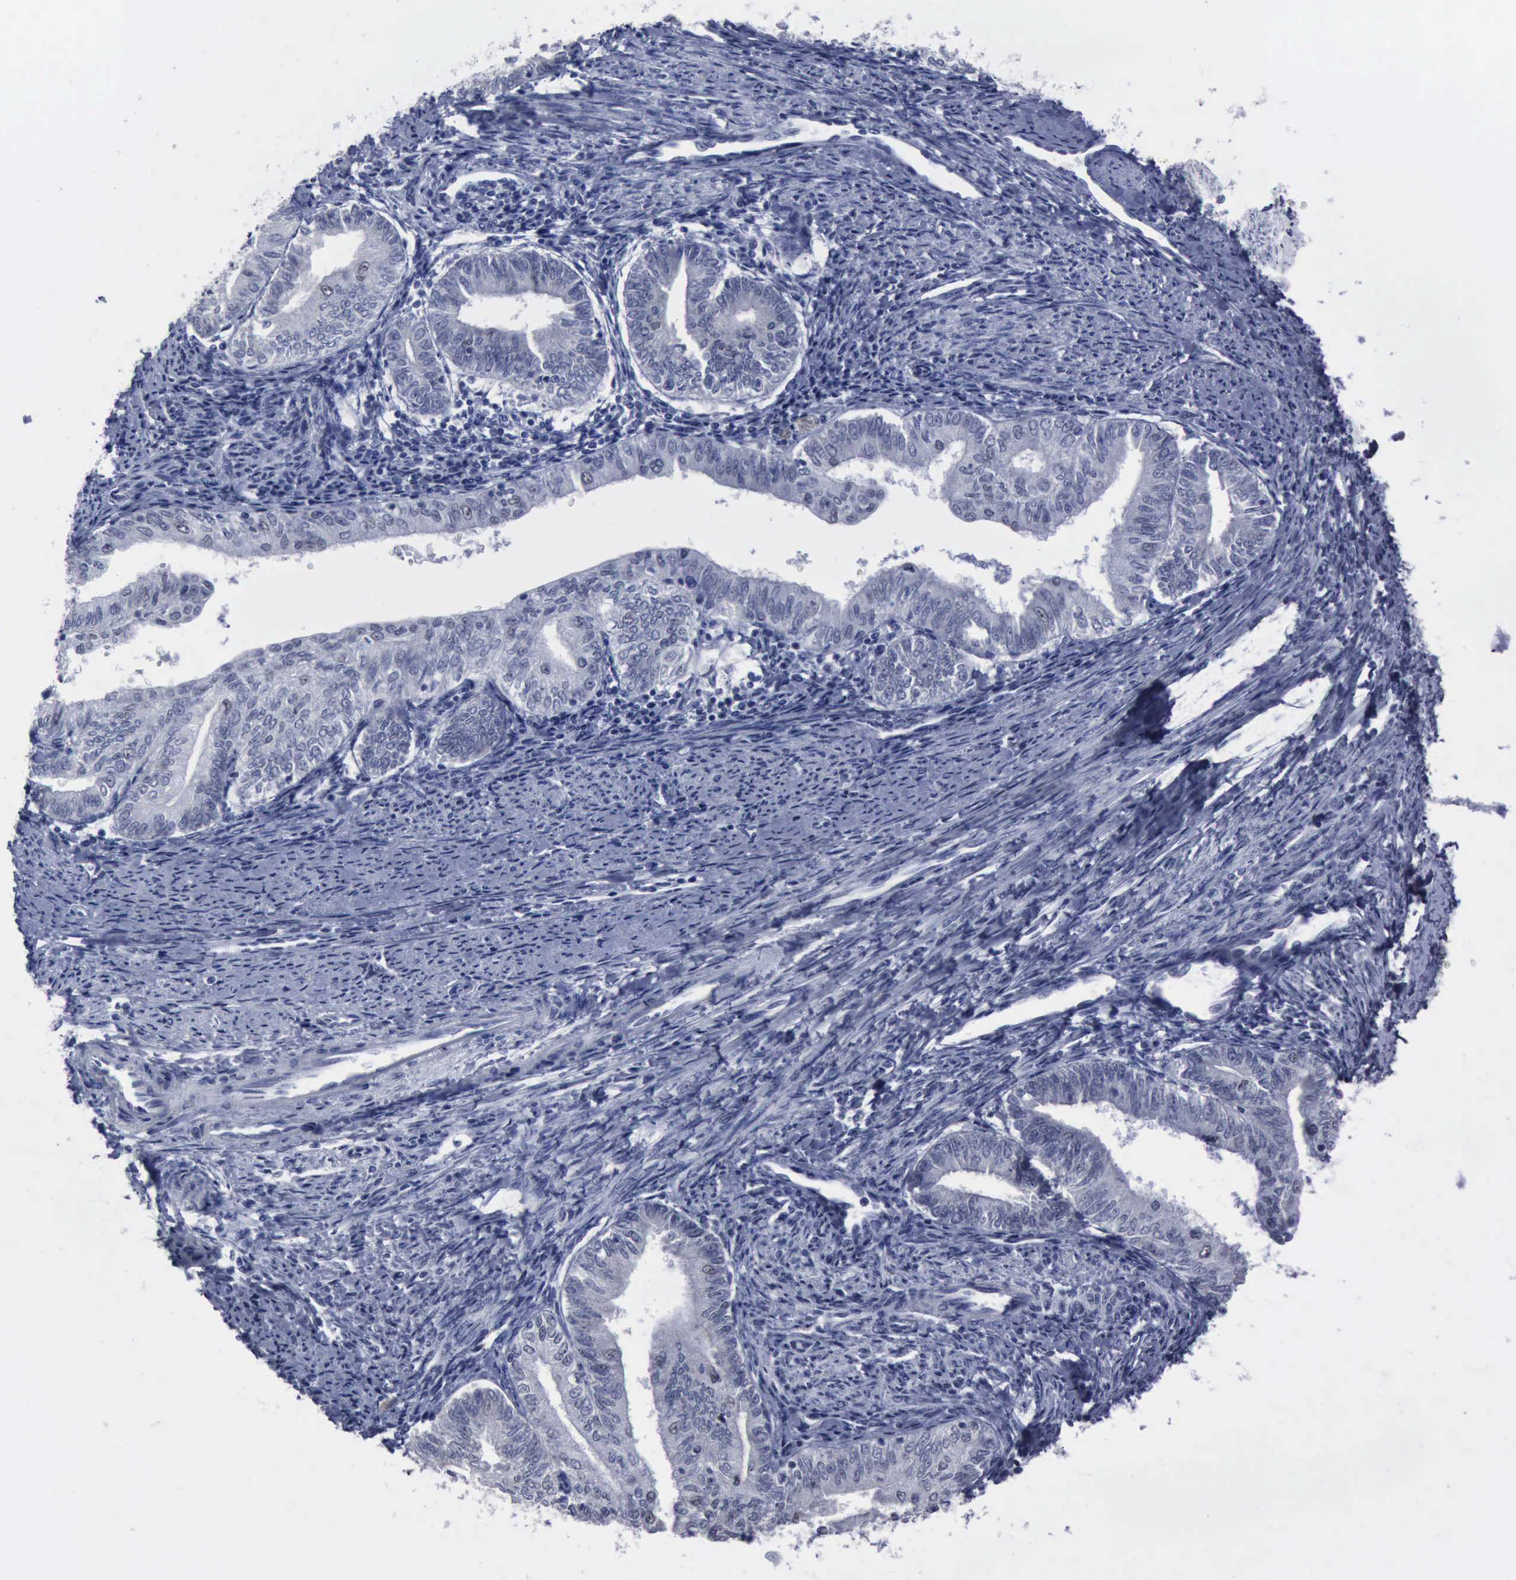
{"staining": {"intensity": "negative", "quantity": "none", "location": "none"}, "tissue": "endometrial cancer", "cell_type": "Tumor cells", "image_type": "cancer", "snomed": [{"axis": "morphology", "description": "Adenocarcinoma, NOS"}, {"axis": "topography", "description": "Endometrium"}], "caption": "High power microscopy histopathology image of an immunohistochemistry (IHC) micrograph of endometrial adenocarcinoma, revealing no significant expression in tumor cells.", "gene": "BRD1", "patient": {"sex": "female", "age": 66}}